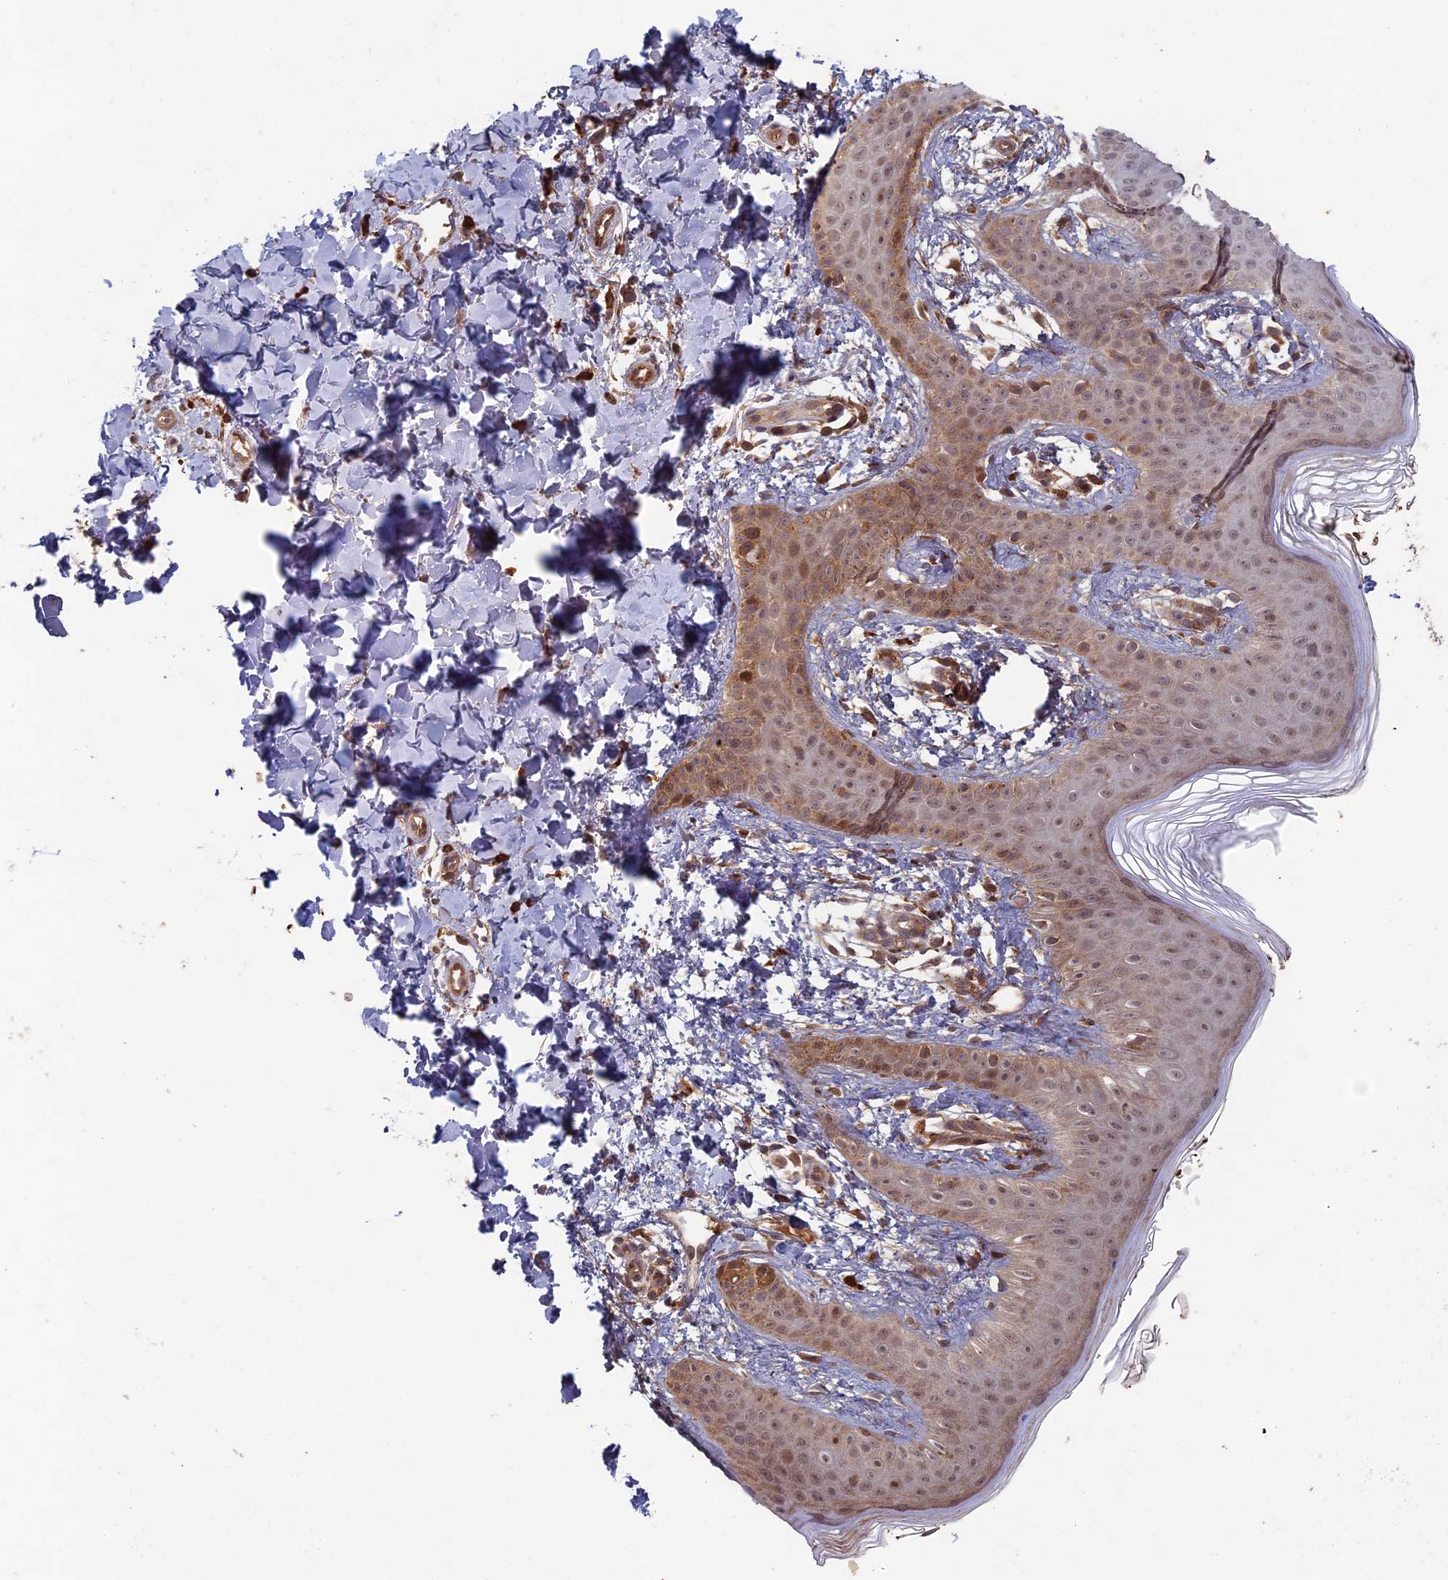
{"staining": {"intensity": "moderate", "quantity": ">75%", "location": "cytoplasmic/membranous,nuclear"}, "tissue": "skin", "cell_type": "Fibroblasts", "image_type": "normal", "snomed": [{"axis": "morphology", "description": "Normal tissue, NOS"}, {"axis": "topography", "description": "Skin"}], "caption": "Skin stained with IHC exhibits moderate cytoplasmic/membranous,nuclear positivity in approximately >75% of fibroblasts.", "gene": "RCCD1", "patient": {"sex": "male", "age": 36}}